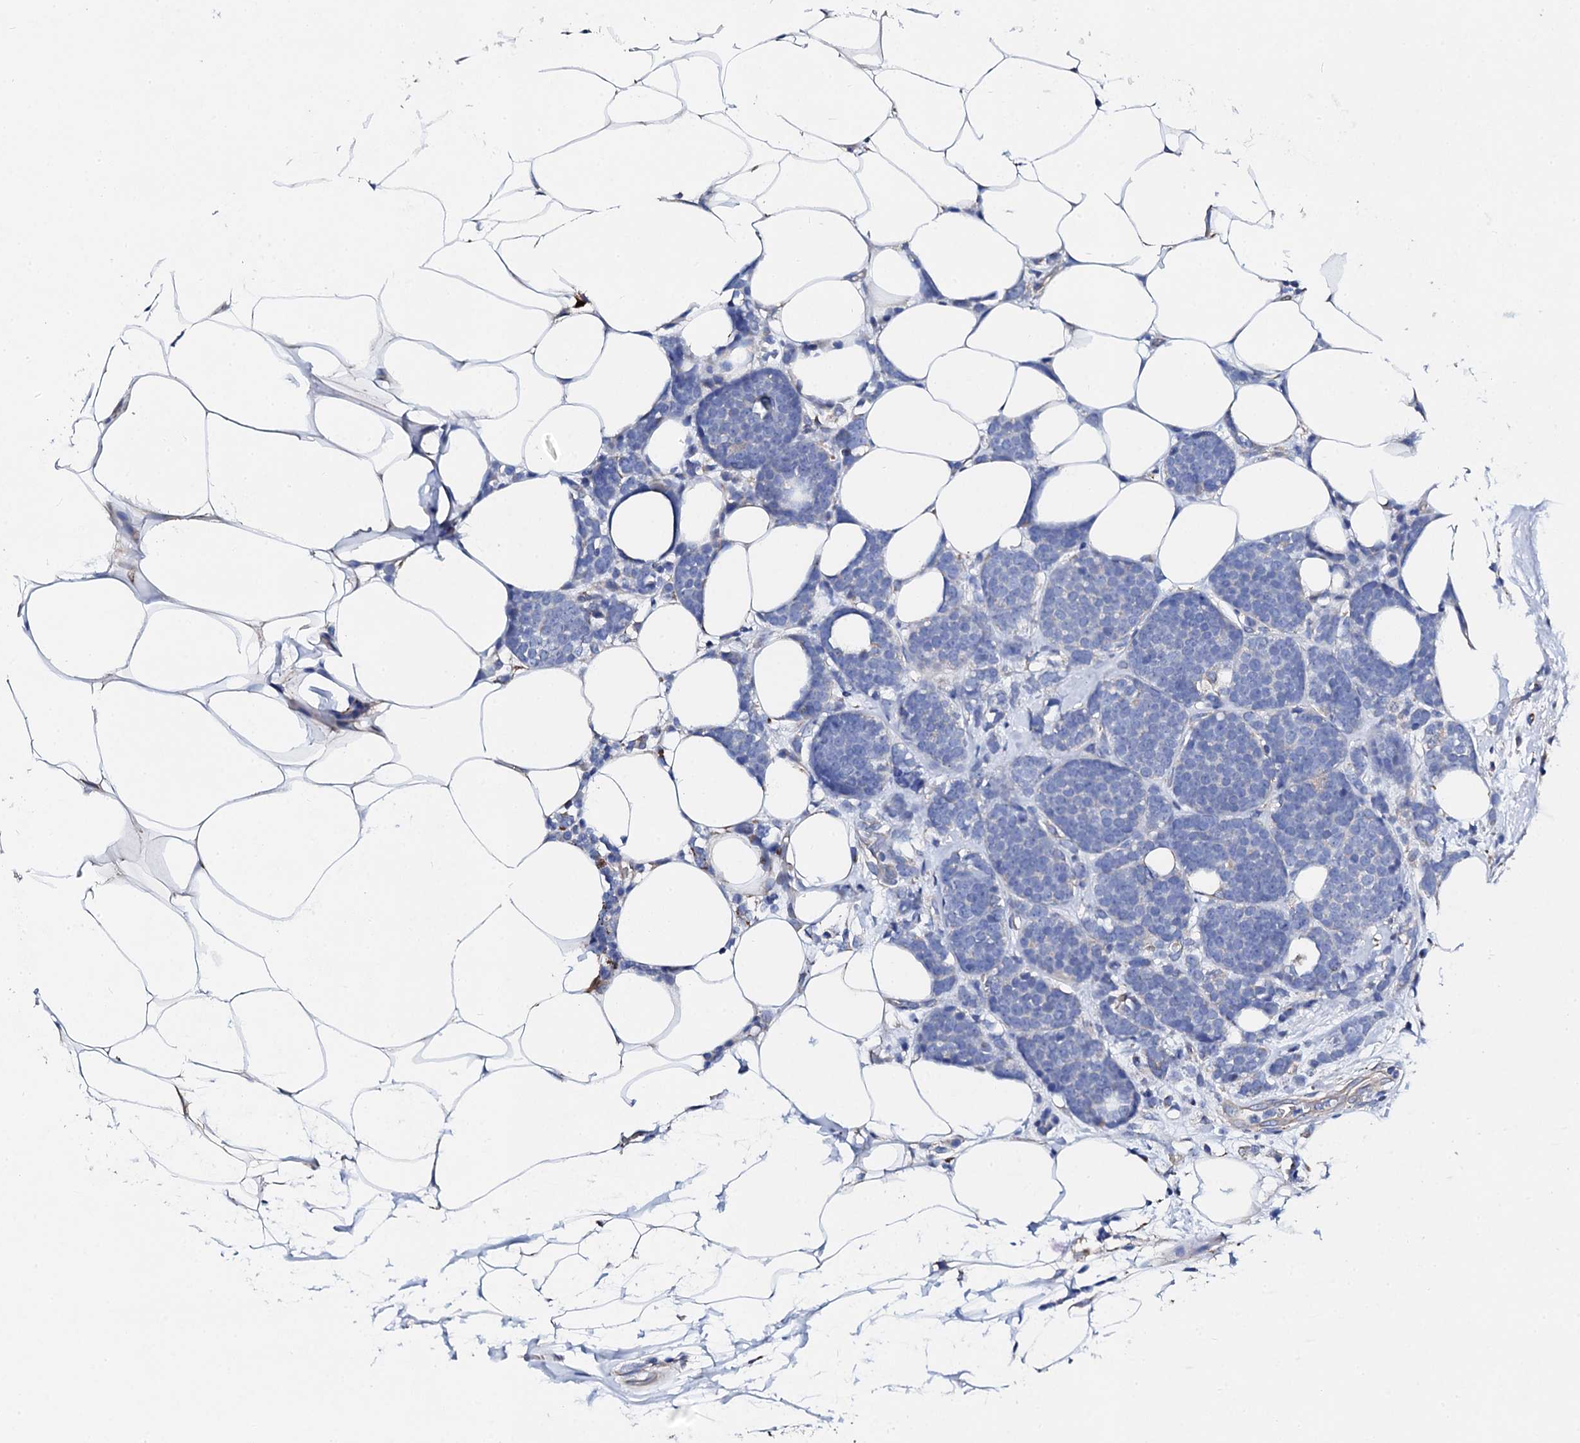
{"staining": {"intensity": "negative", "quantity": "none", "location": "none"}, "tissue": "breast cancer", "cell_type": "Tumor cells", "image_type": "cancer", "snomed": [{"axis": "morphology", "description": "Lobular carcinoma"}, {"axis": "topography", "description": "Breast"}], "caption": "A high-resolution image shows immunohistochemistry staining of breast cancer, which demonstrates no significant staining in tumor cells.", "gene": "KLHL32", "patient": {"sex": "female", "age": 58}}